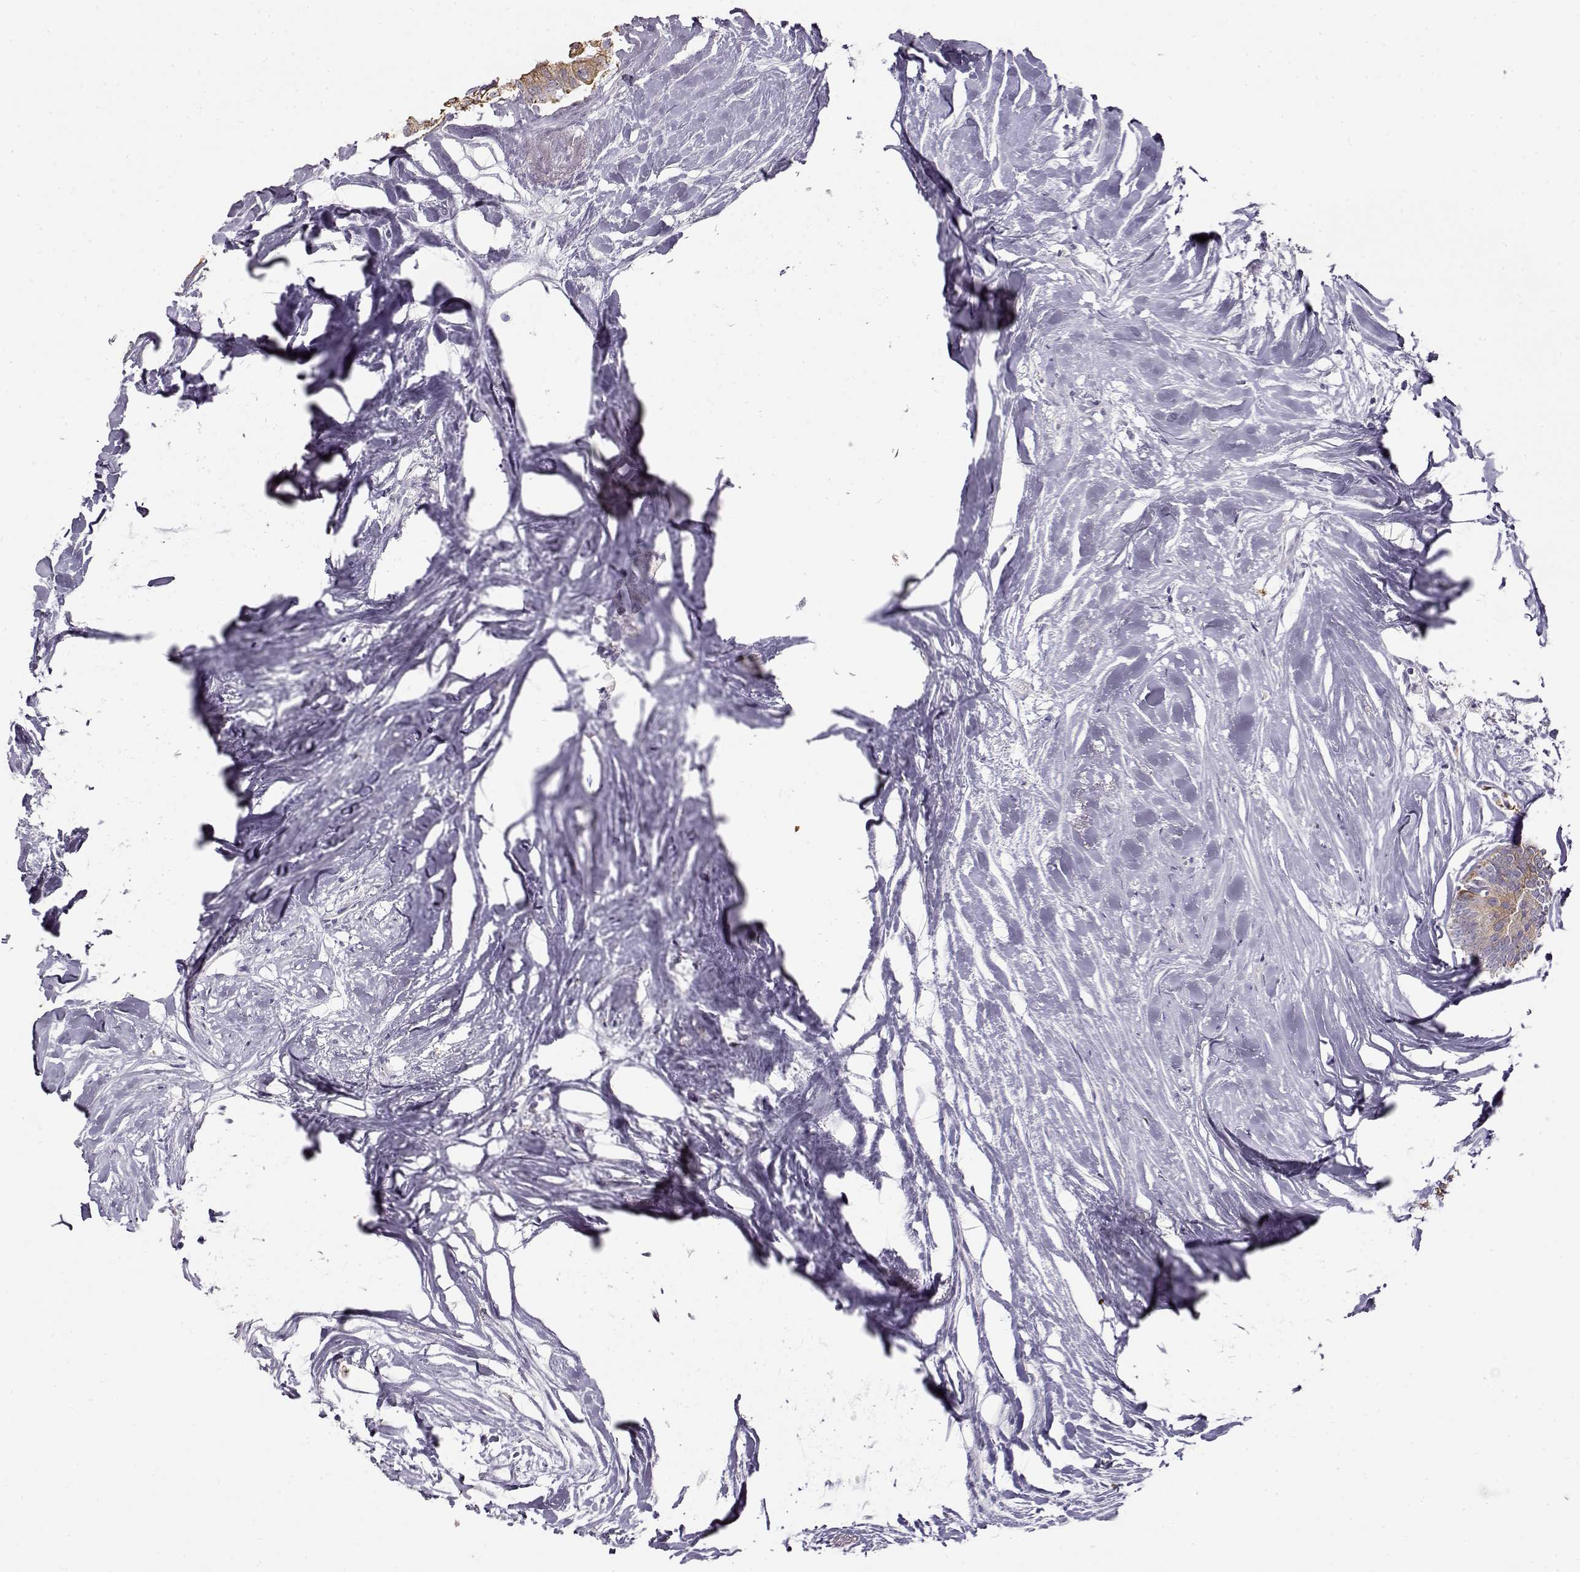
{"staining": {"intensity": "weak", "quantity": ">75%", "location": "cytoplasmic/membranous"}, "tissue": "colorectal cancer", "cell_type": "Tumor cells", "image_type": "cancer", "snomed": [{"axis": "morphology", "description": "Adenocarcinoma, NOS"}, {"axis": "topography", "description": "Colon"}, {"axis": "topography", "description": "Rectum"}], "caption": "High-magnification brightfield microscopy of colorectal adenocarcinoma stained with DAB (brown) and counterstained with hematoxylin (blue). tumor cells exhibit weak cytoplasmic/membranous staining is appreciated in about>75% of cells.", "gene": "S100B", "patient": {"sex": "male", "age": 57}}